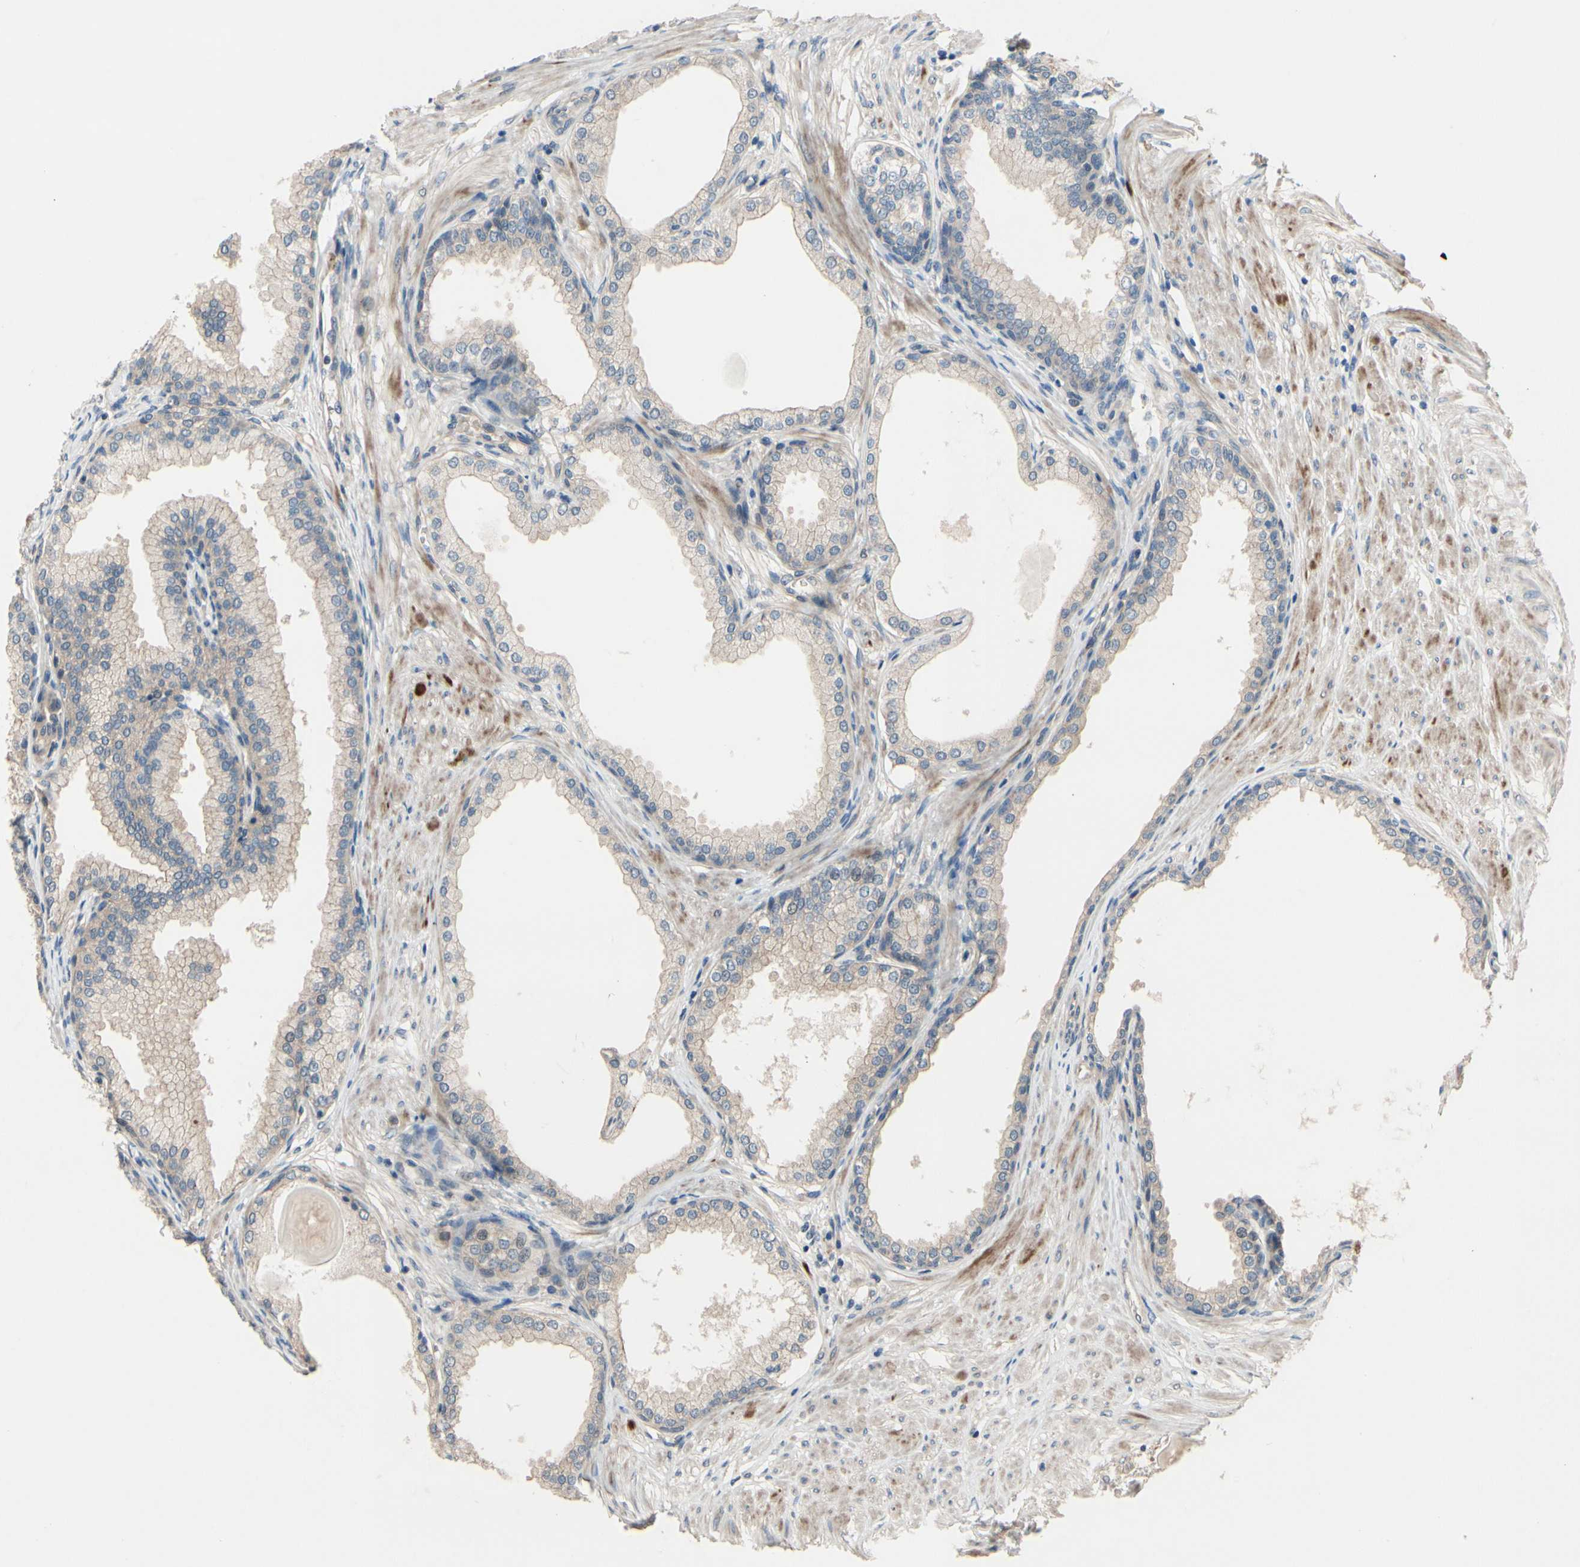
{"staining": {"intensity": "weak", "quantity": "<25%", "location": "cytoplasmic/membranous"}, "tissue": "prostate", "cell_type": "Glandular cells", "image_type": "normal", "snomed": [{"axis": "morphology", "description": "Normal tissue, NOS"}, {"axis": "topography", "description": "Prostate"}], "caption": "The photomicrograph reveals no staining of glandular cells in unremarkable prostate. The staining was performed using DAB to visualize the protein expression in brown, while the nuclei were stained in blue with hematoxylin (Magnification: 20x).", "gene": "ICAM5", "patient": {"sex": "male", "age": 51}}